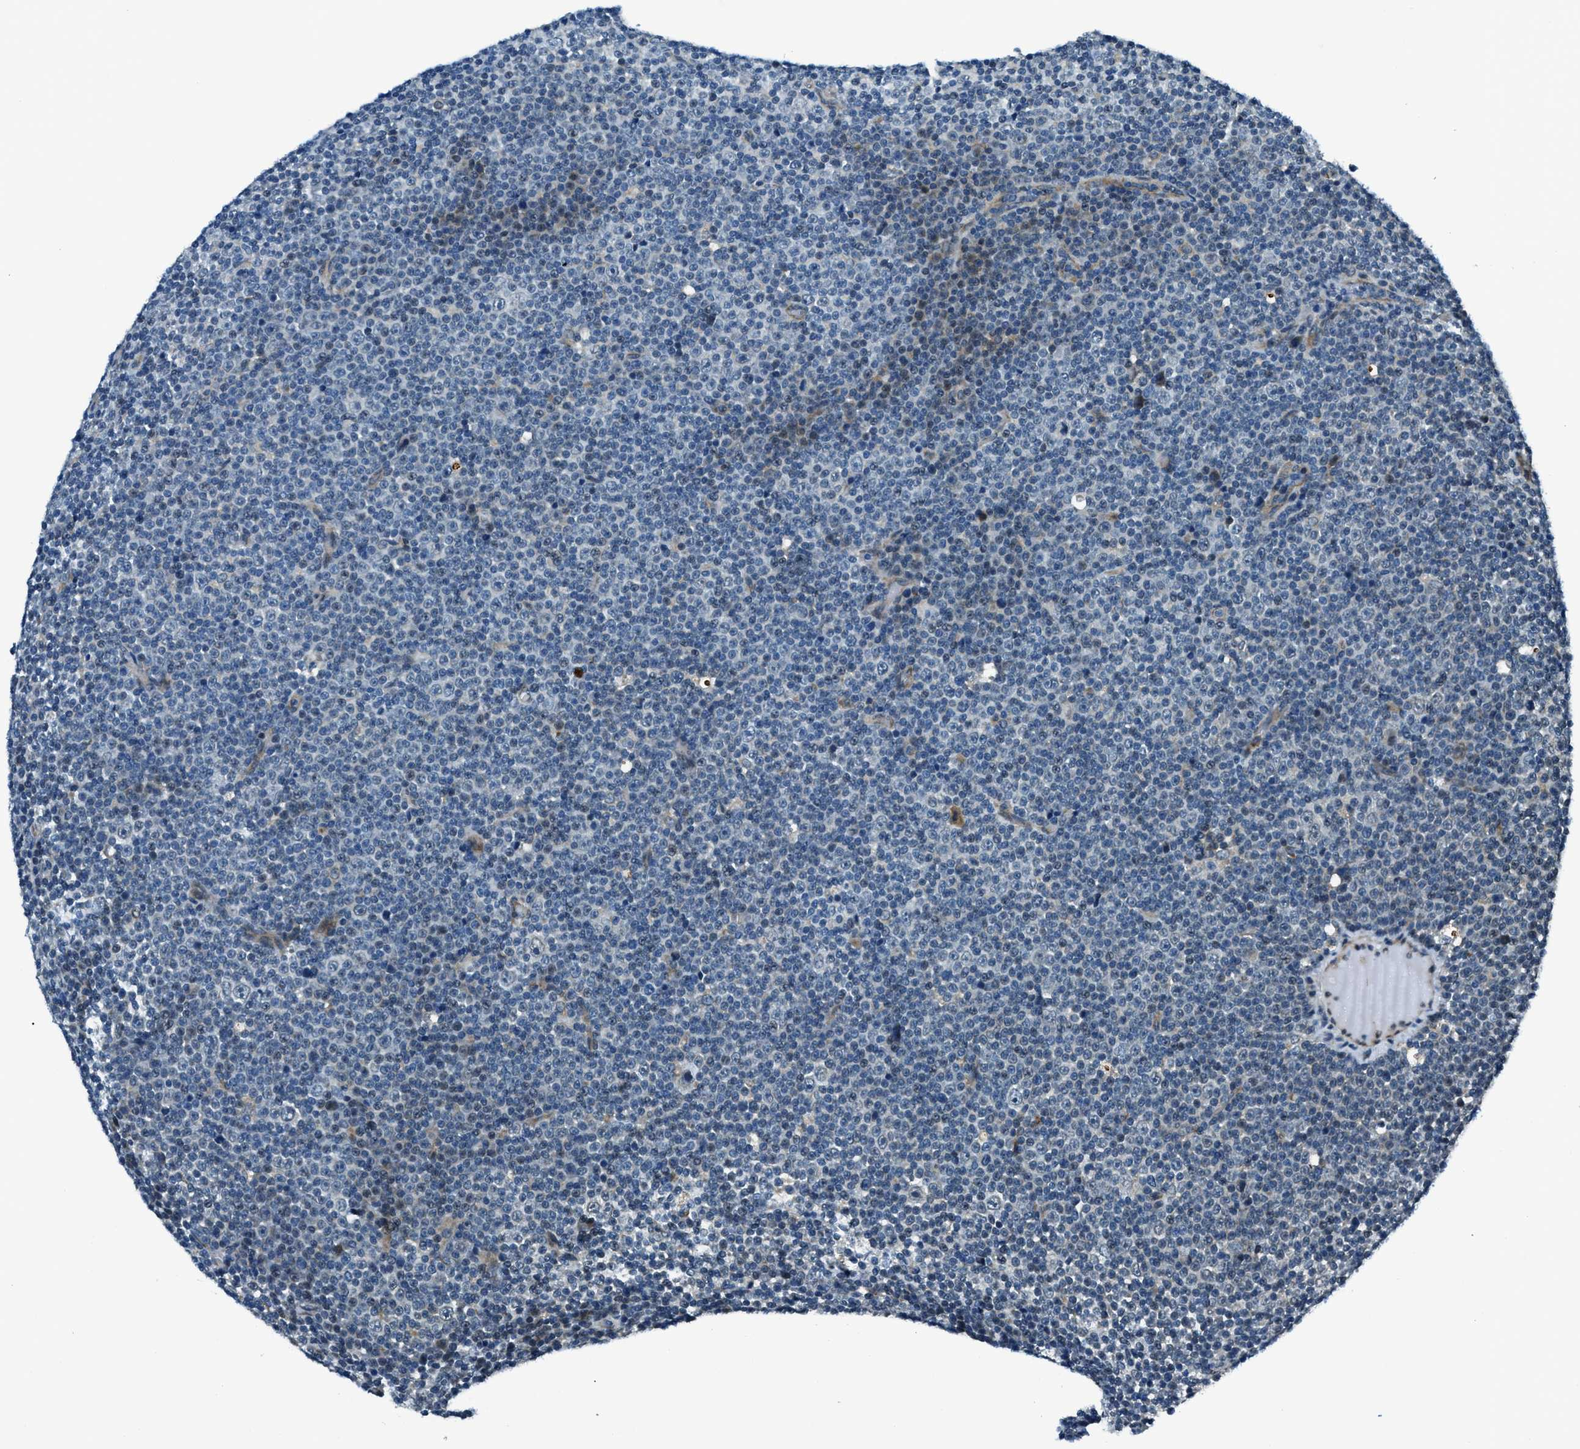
{"staining": {"intensity": "negative", "quantity": "none", "location": "none"}, "tissue": "lymphoma", "cell_type": "Tumor cells", "image_type": "cancer", "snomed": [{"axis": "morphology", "description": "Malignant lymphoma, non-Hodgkin's type, Low grade"}, {"axis": "topography", "description": "Lymph node"}], "caption": "Immunohistochemistry image of neoplastic tissue: malignant lymphoma, non-Hodgkin's type (low-grade) stained with DAB shows no significant protein staining in tumor cells. Brightfield microscopy of immunohistochemistry (IHC) stained with DAB (3,3'-diaminobenzidine) (brown) and hematoxylin (blue), captured at high magnification.", "gene": "GINM1", "patient": {"sex": "female", "age": 67}}